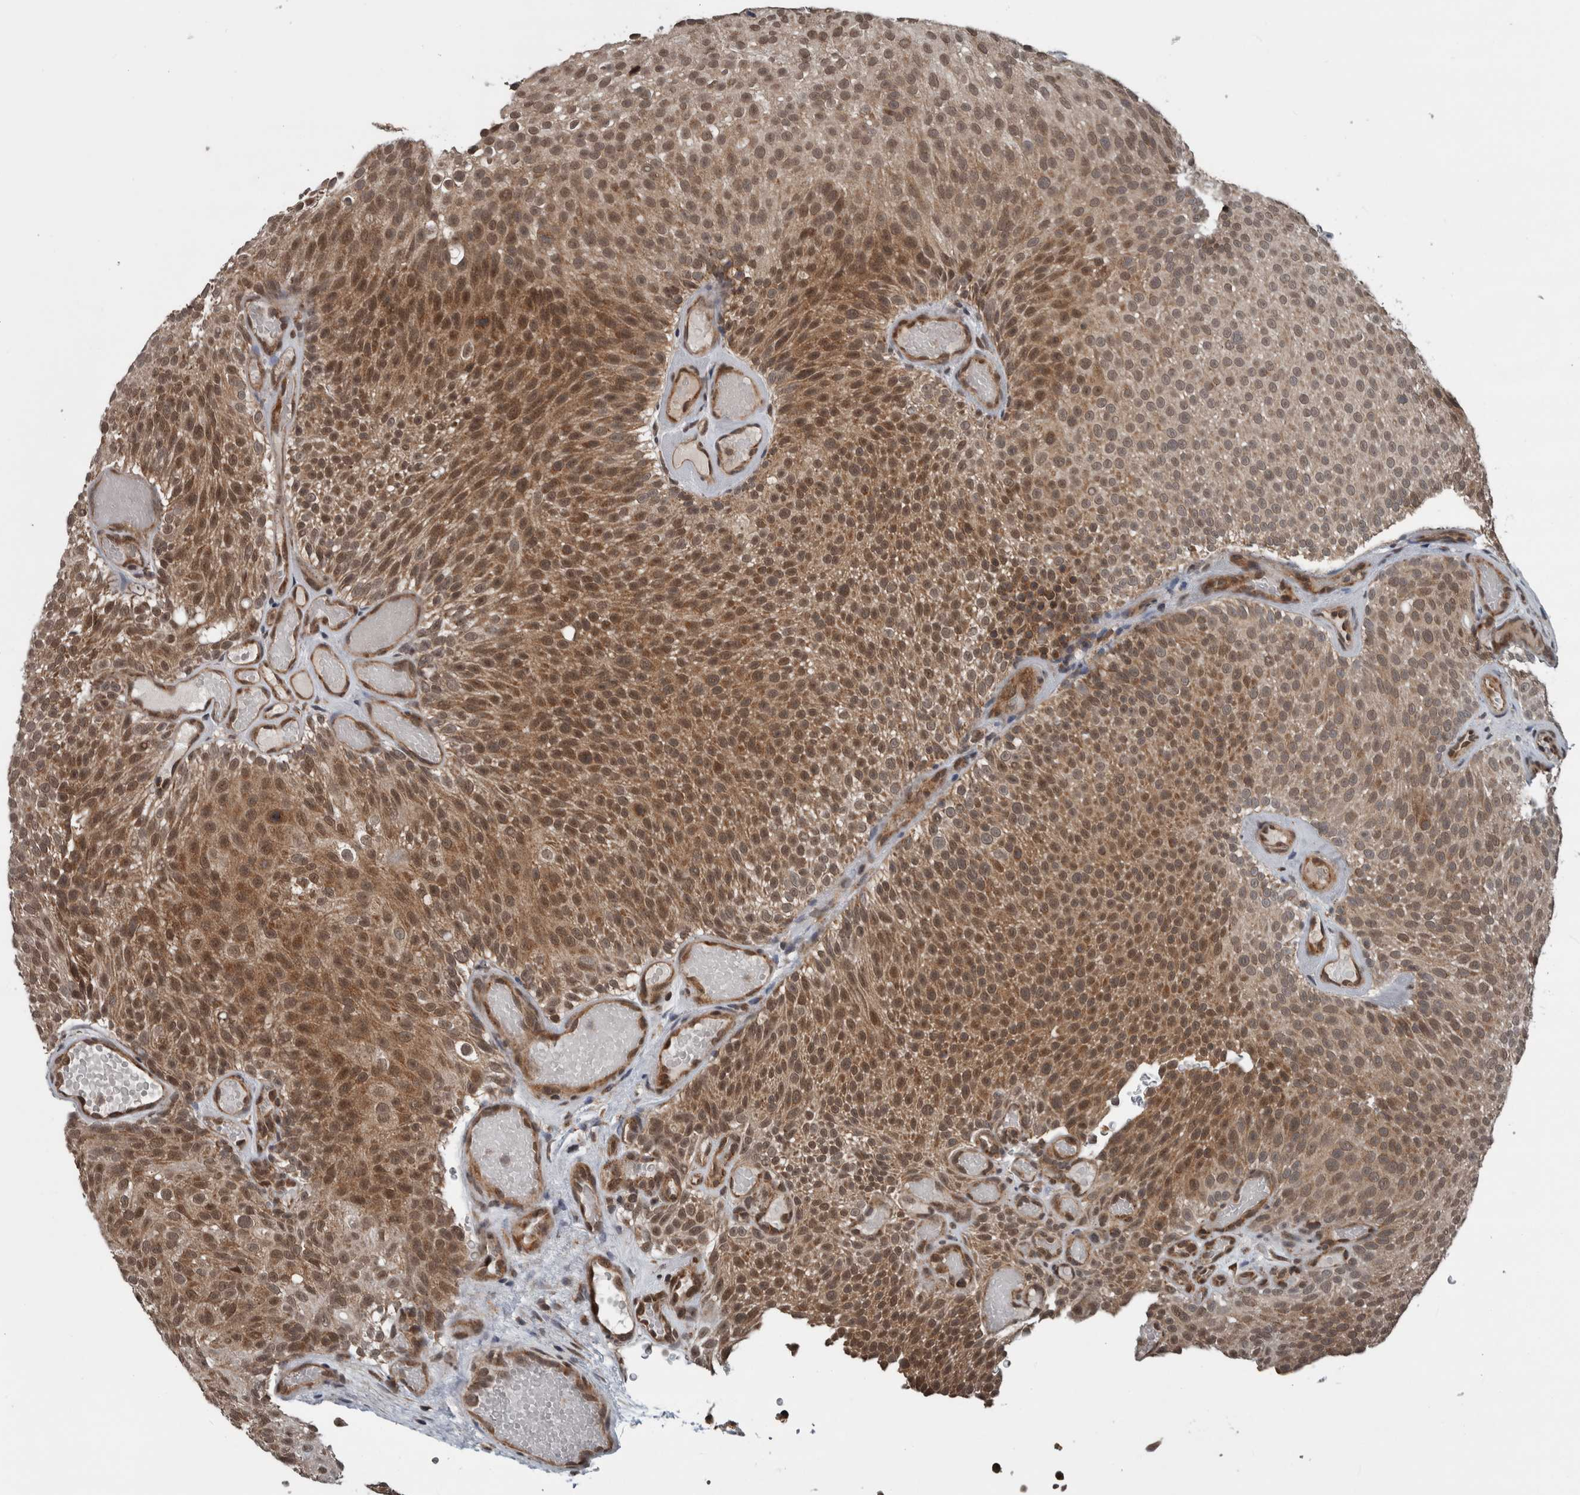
{"staining": {"intensity": "moderate", "quantity": ">75%", "location": "cytoplasmic/membranous,nuclear"}, "tissue": "urothelial cancer", "cell_type": "Tumor cells", "image_type": "cancer", "snomed": [{"axis": "morphology", "description": "Urothelial carcinoma, Low grade"}, {"axis": "topography", "description": "Urinary bladder"}], "caption": "Protein expression analysis of low-grade urothelial carcinoma displays moderate cytoplasmic/membranous and nuclear positivity in approximately >75% of tumor cells.", "gene": "ENY2", "patient": {"sex": "male", "age": 78}}